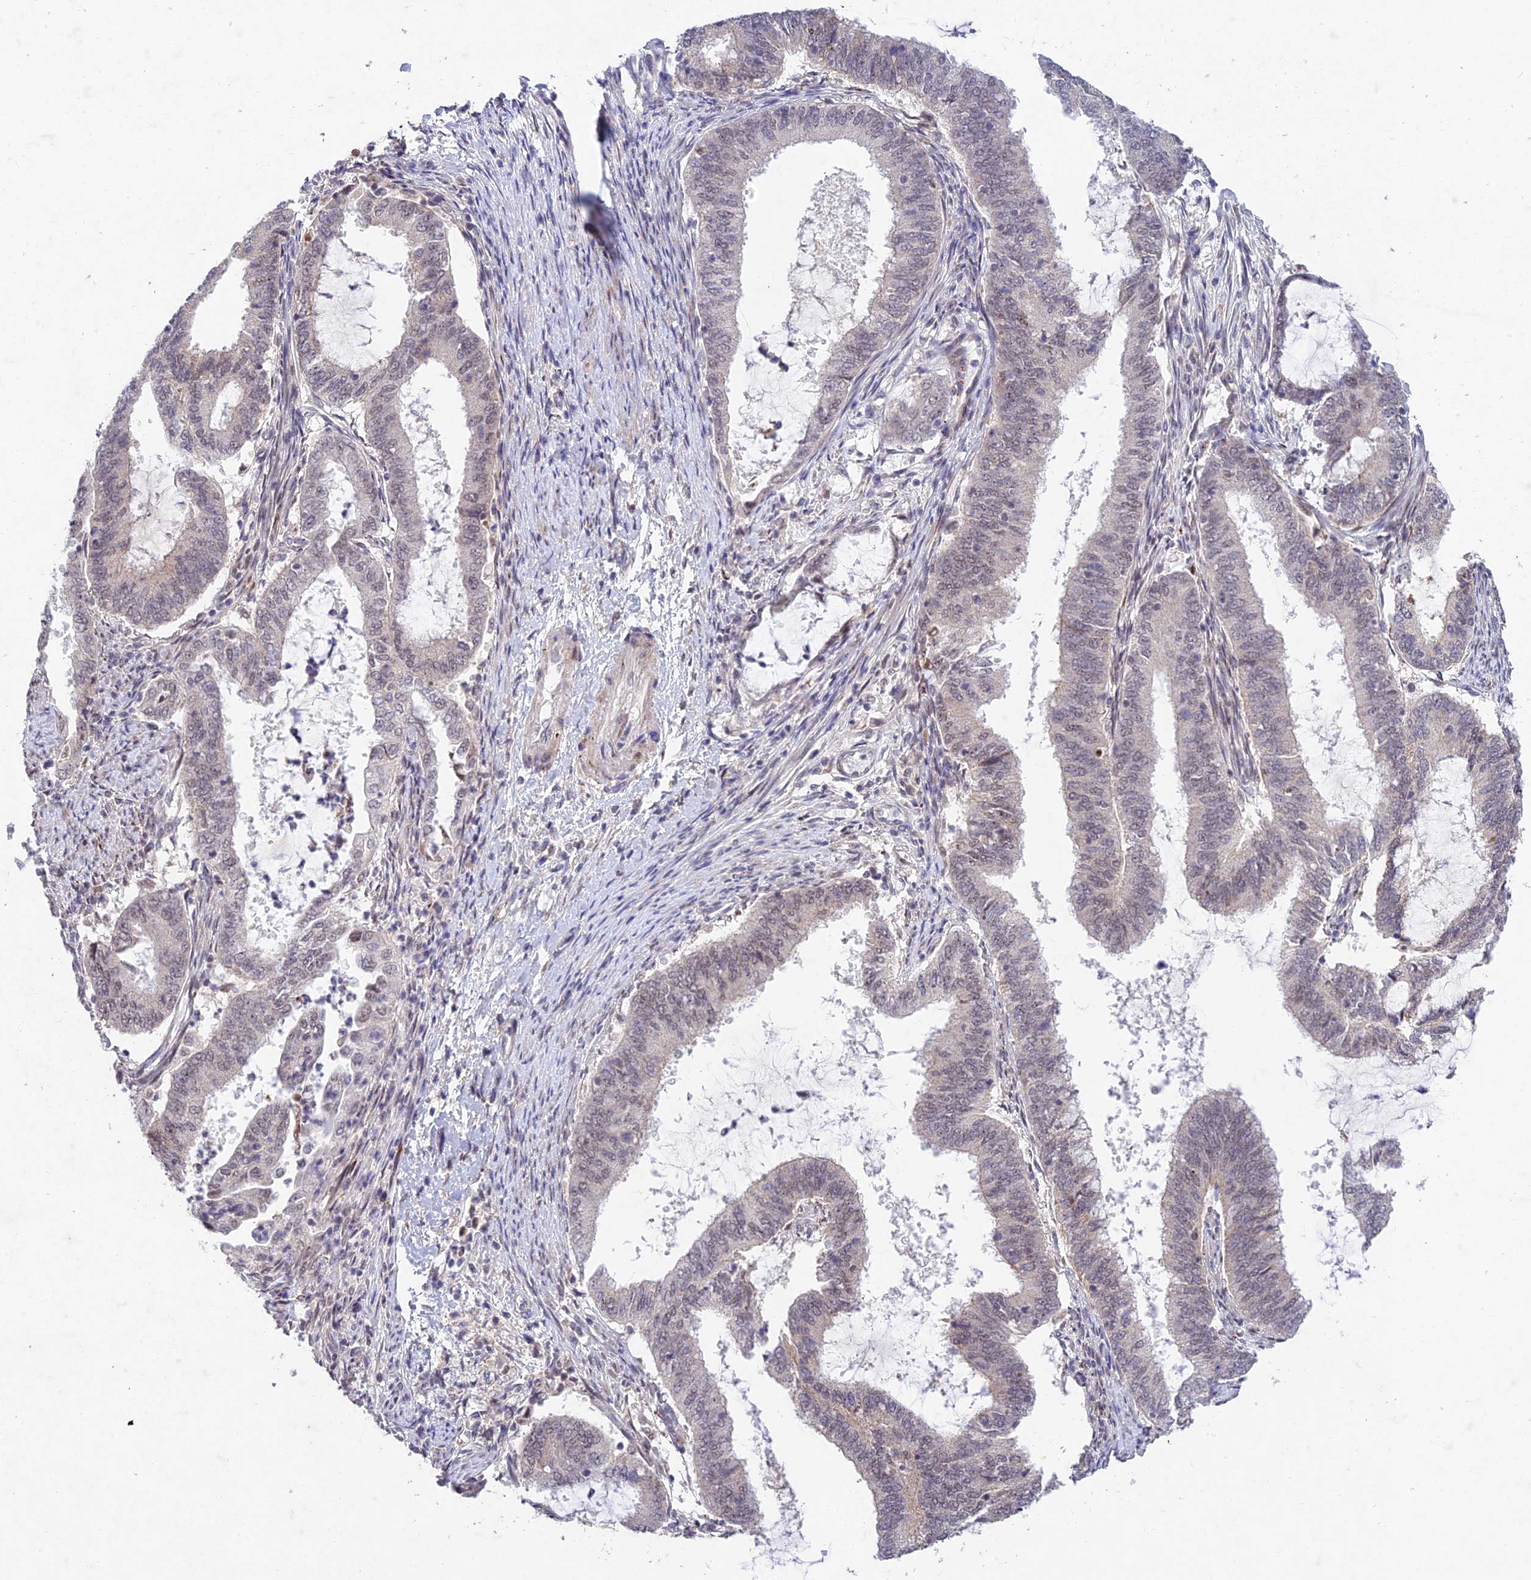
{"staining": {"intensity": "negative", "quantity": "none", "location": "none"}, "tissue": "endometrial cancer", "cell_type": "Tumor cells", "image_type": "cancer", "snomed": [{"axis": "morphology", "description": "Adenocarcinoma, NOS"}, {"axis": "topography", "description": "Endometrium"}], "caption": "This histopathology image is of endometrial adenocarcinoma stained with IHC to label a protein in brown with the nuclei are counter-stained blue. There is no positivity in tumor cells.", "gene": "RAVER1", "patient": {"sex": "female", "age": 51}}